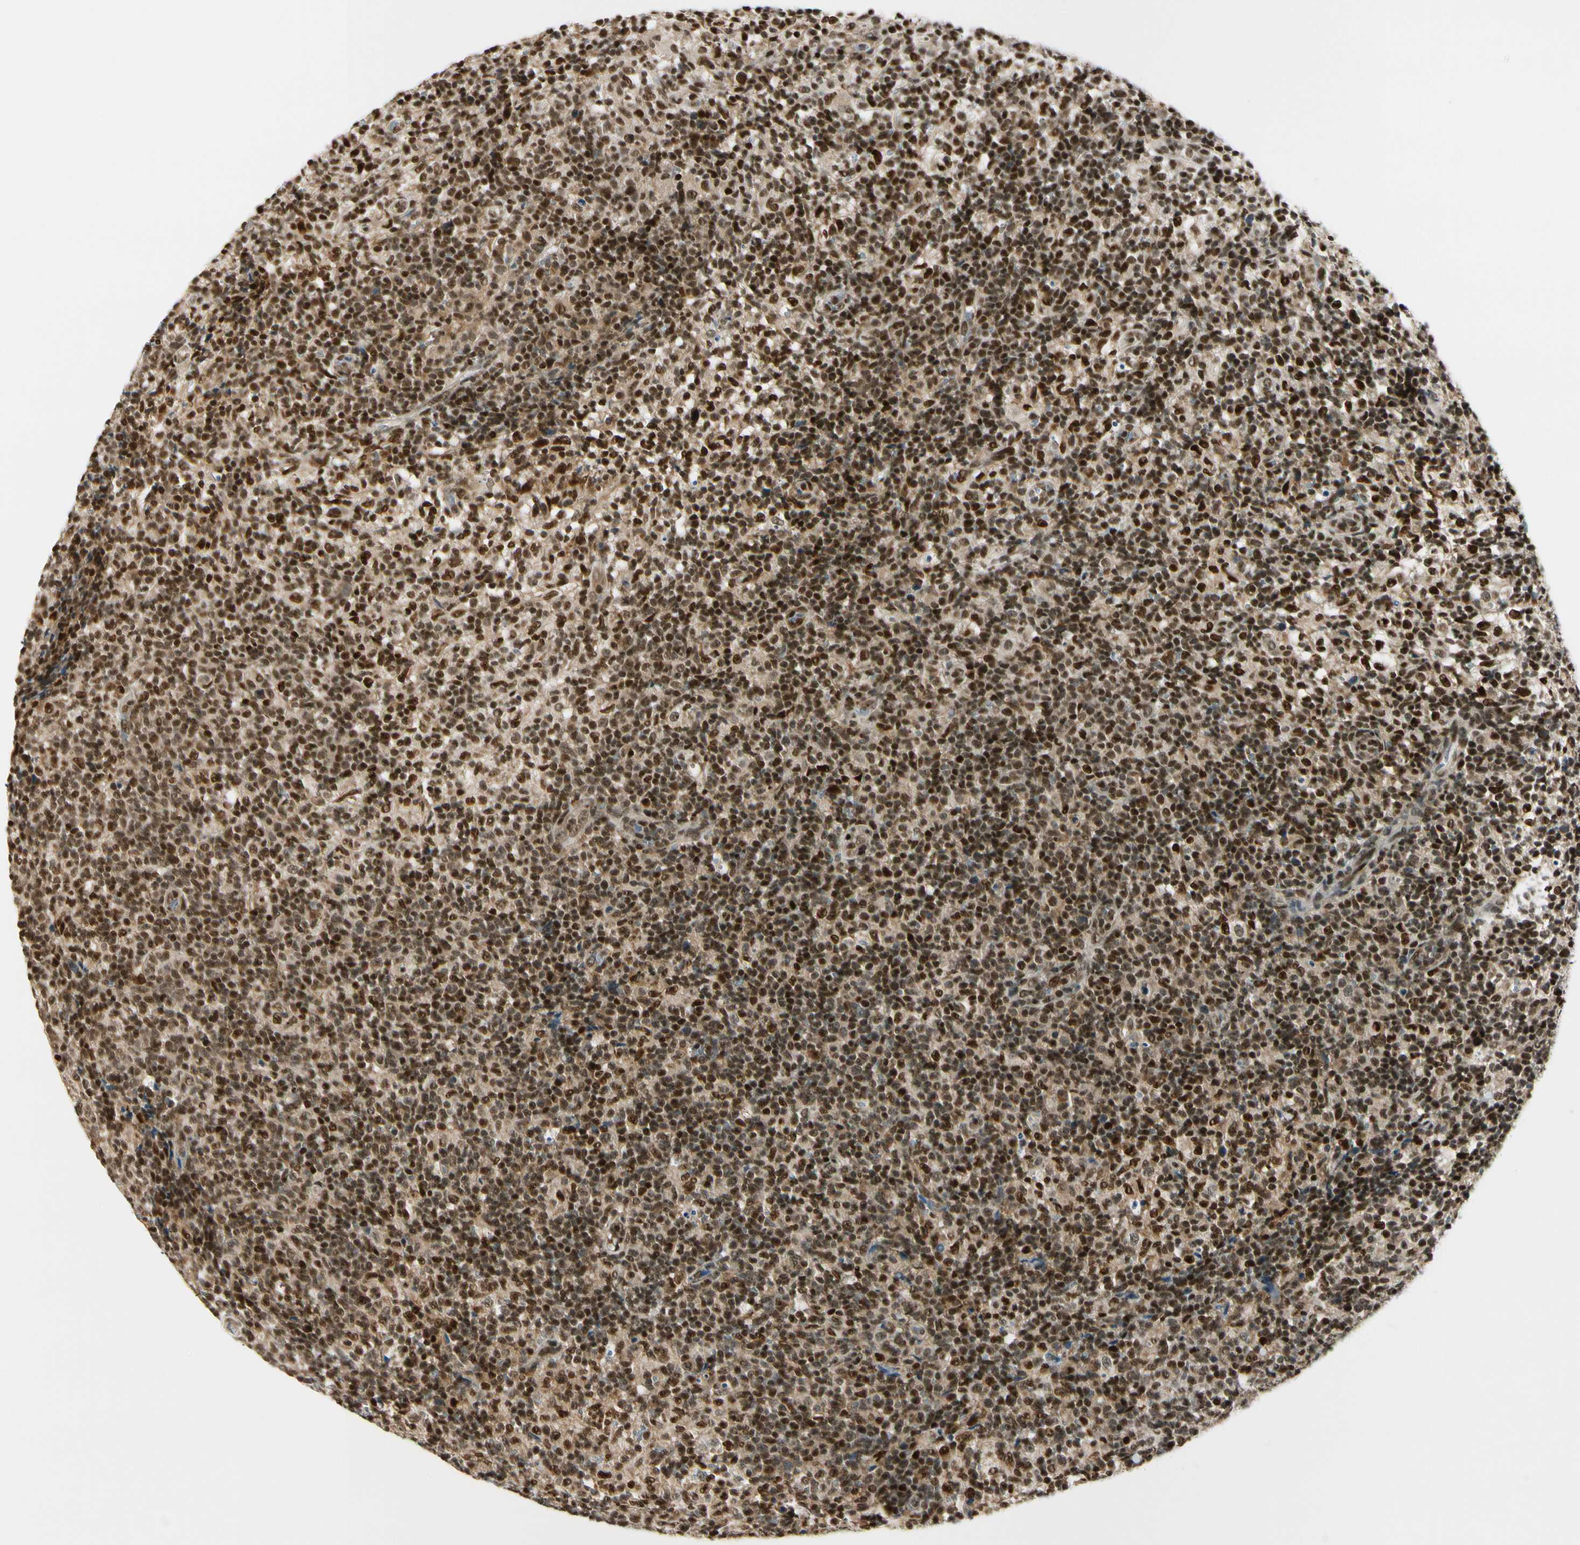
{"staining": {"intensity": "strong", "quantity": ">75%", "location": "cytoplasmic/membranous,nuclear"}, "tissue": "lymph node", "cell_type": "Germinal center cells", "image_type": "normal", "snomed": [{"axis": "morphology", "description": "Normal tissue, NOS"}, {"axis": "morphology", "description": "Inflammation, NOS"}, {"axis": "topography", "description": "Lymph node"}], "caption": "Immunohistochemical staining of unremarkable lymph node exhibits high levels of strong cytoplasmic/membranous,nuclear expression in about >75% of germinal center cells.", "gene": "DAXX", "patient": {"sex": "male", "age": 55}}